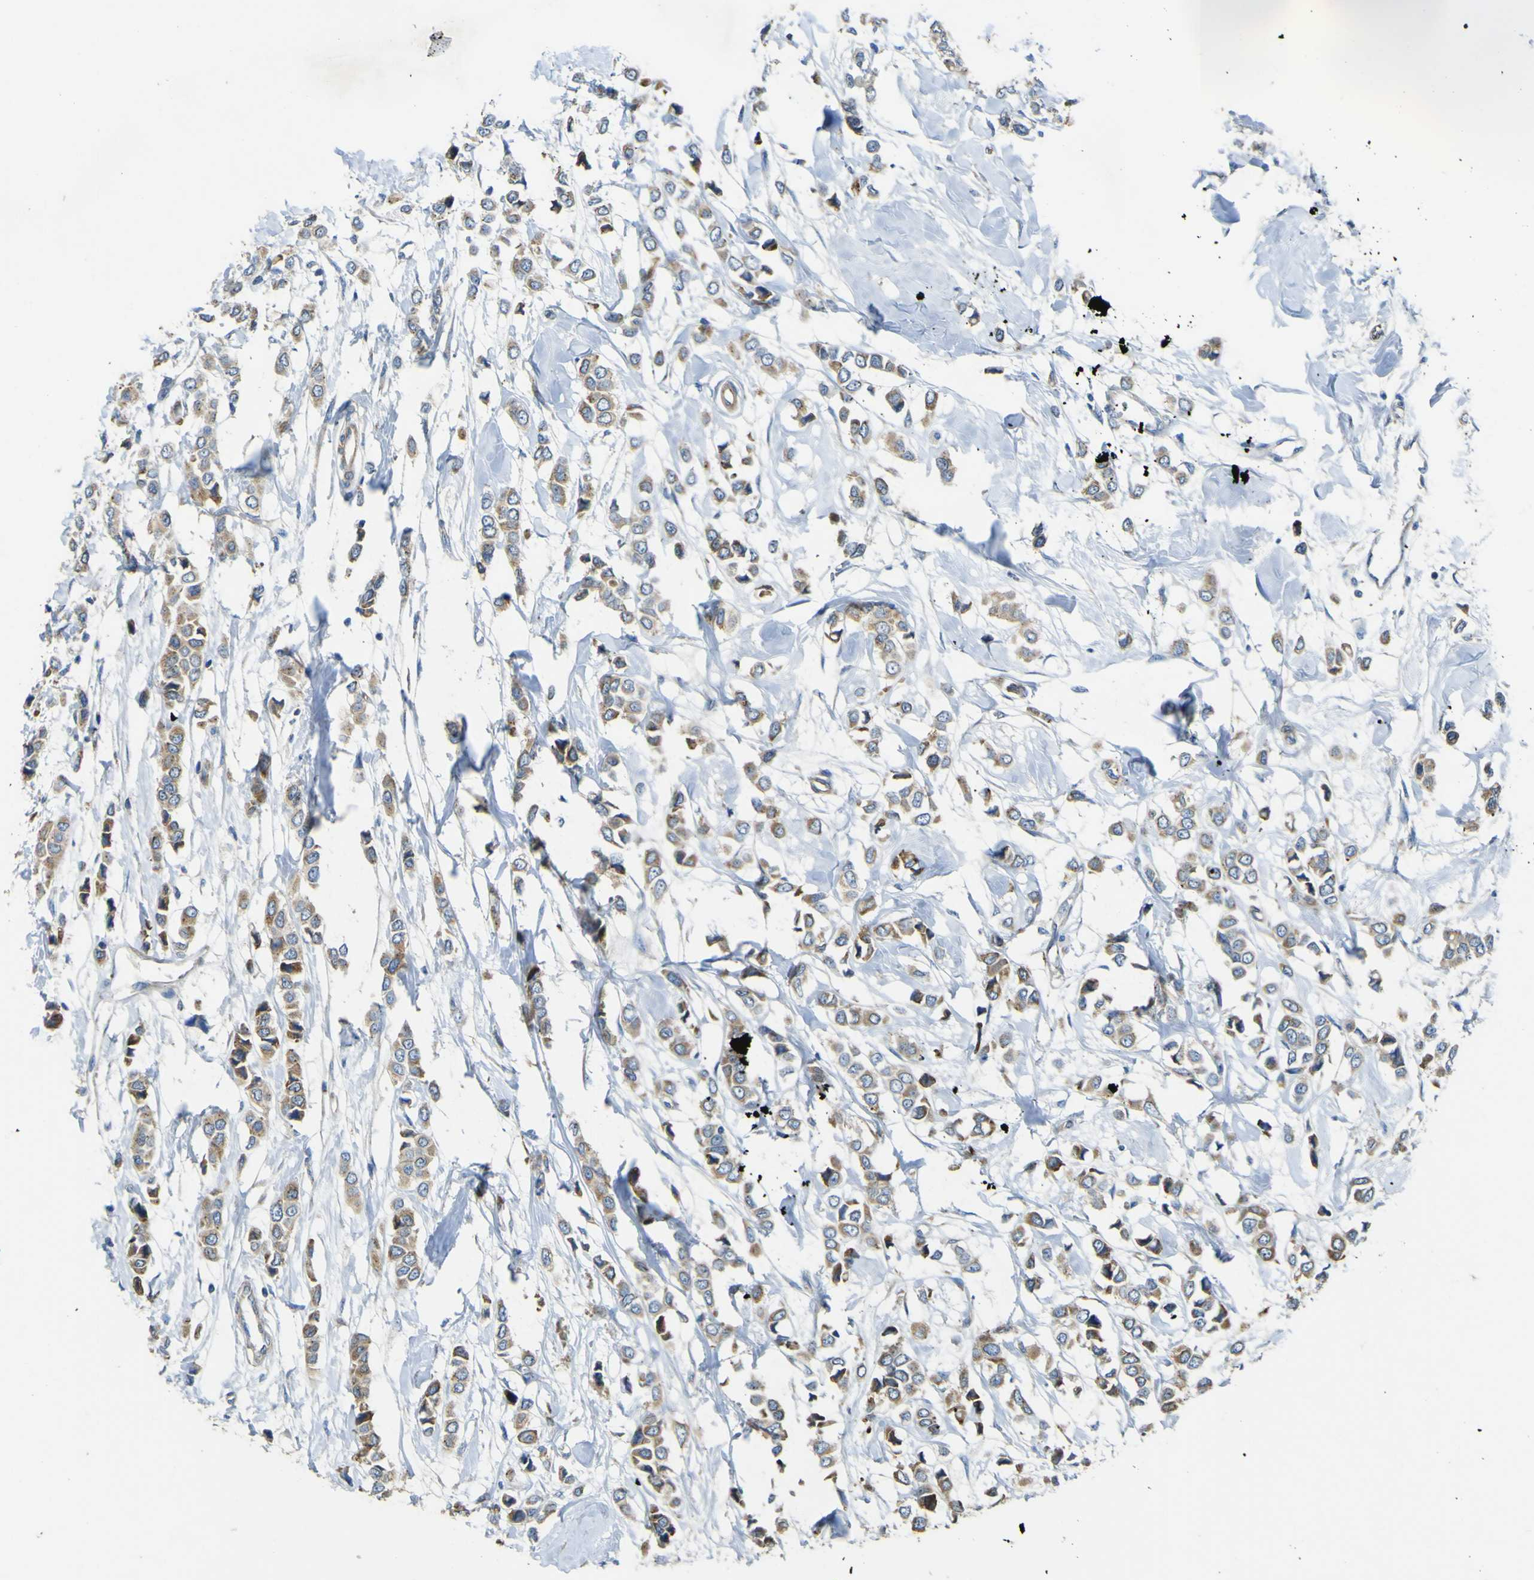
{"staining": {"intensity": "weak", "quantity": ">75%", "location": "cytoplasmic/membranous"}, "tissue": "breast cancer", "cell_type": "Tumor cells", "image_type": "cancer", "snomed": [{"axis": "morphology", "description": "Lobular carcinoma"}, {"axis": "topography", "description": "Breast"}], "caption": "Breast cancer was stained to show a protein in brown. There is low levels of weak cytoplasmic/membranous positivity in about >75% of tumor cells. The staining was performed using DAB, with brown indicating positive protein expression. Nuclei are stained blue with hematoxylin.", "gene": "ALDH18A1", "patient": {"sex": "female", "age": 51}}